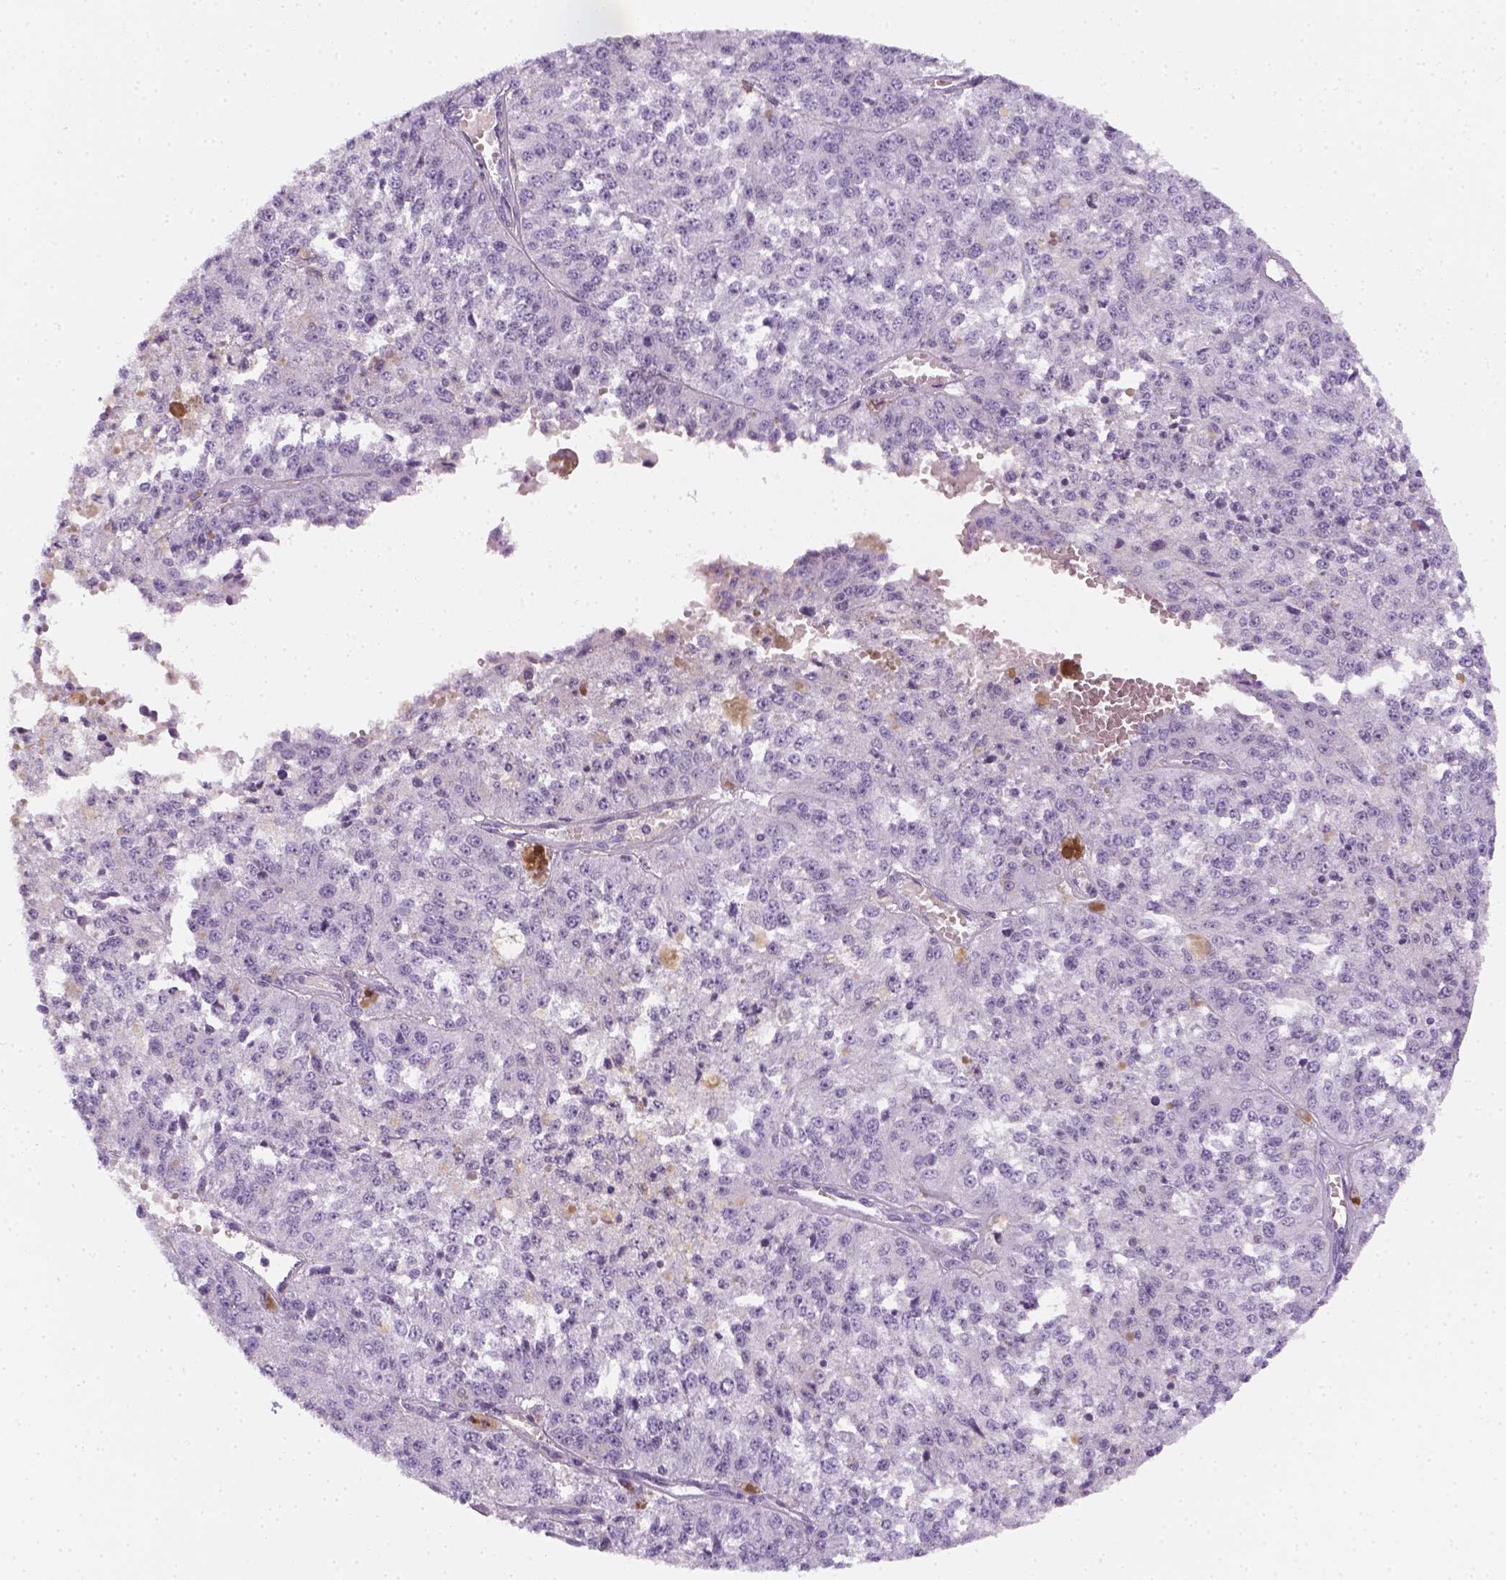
{"staining": {"intensity": "negative", "quantity": "none", "location": "none"}, "tissue": "melanoma", "cell_type": "Tumor cells", "image_type": "cancer", "snomed": [{"axis": "morphology", "description": "Malignant melanoma, Metastatic site"}, {"axis": "topography", "description": "Lymph node"}], "caption": "Melanoma was stained to show a protein in brown. There is no significant expression in tumor cells.", "gene": "AQP3", "patient": {"sex": "female", "age": 64}}